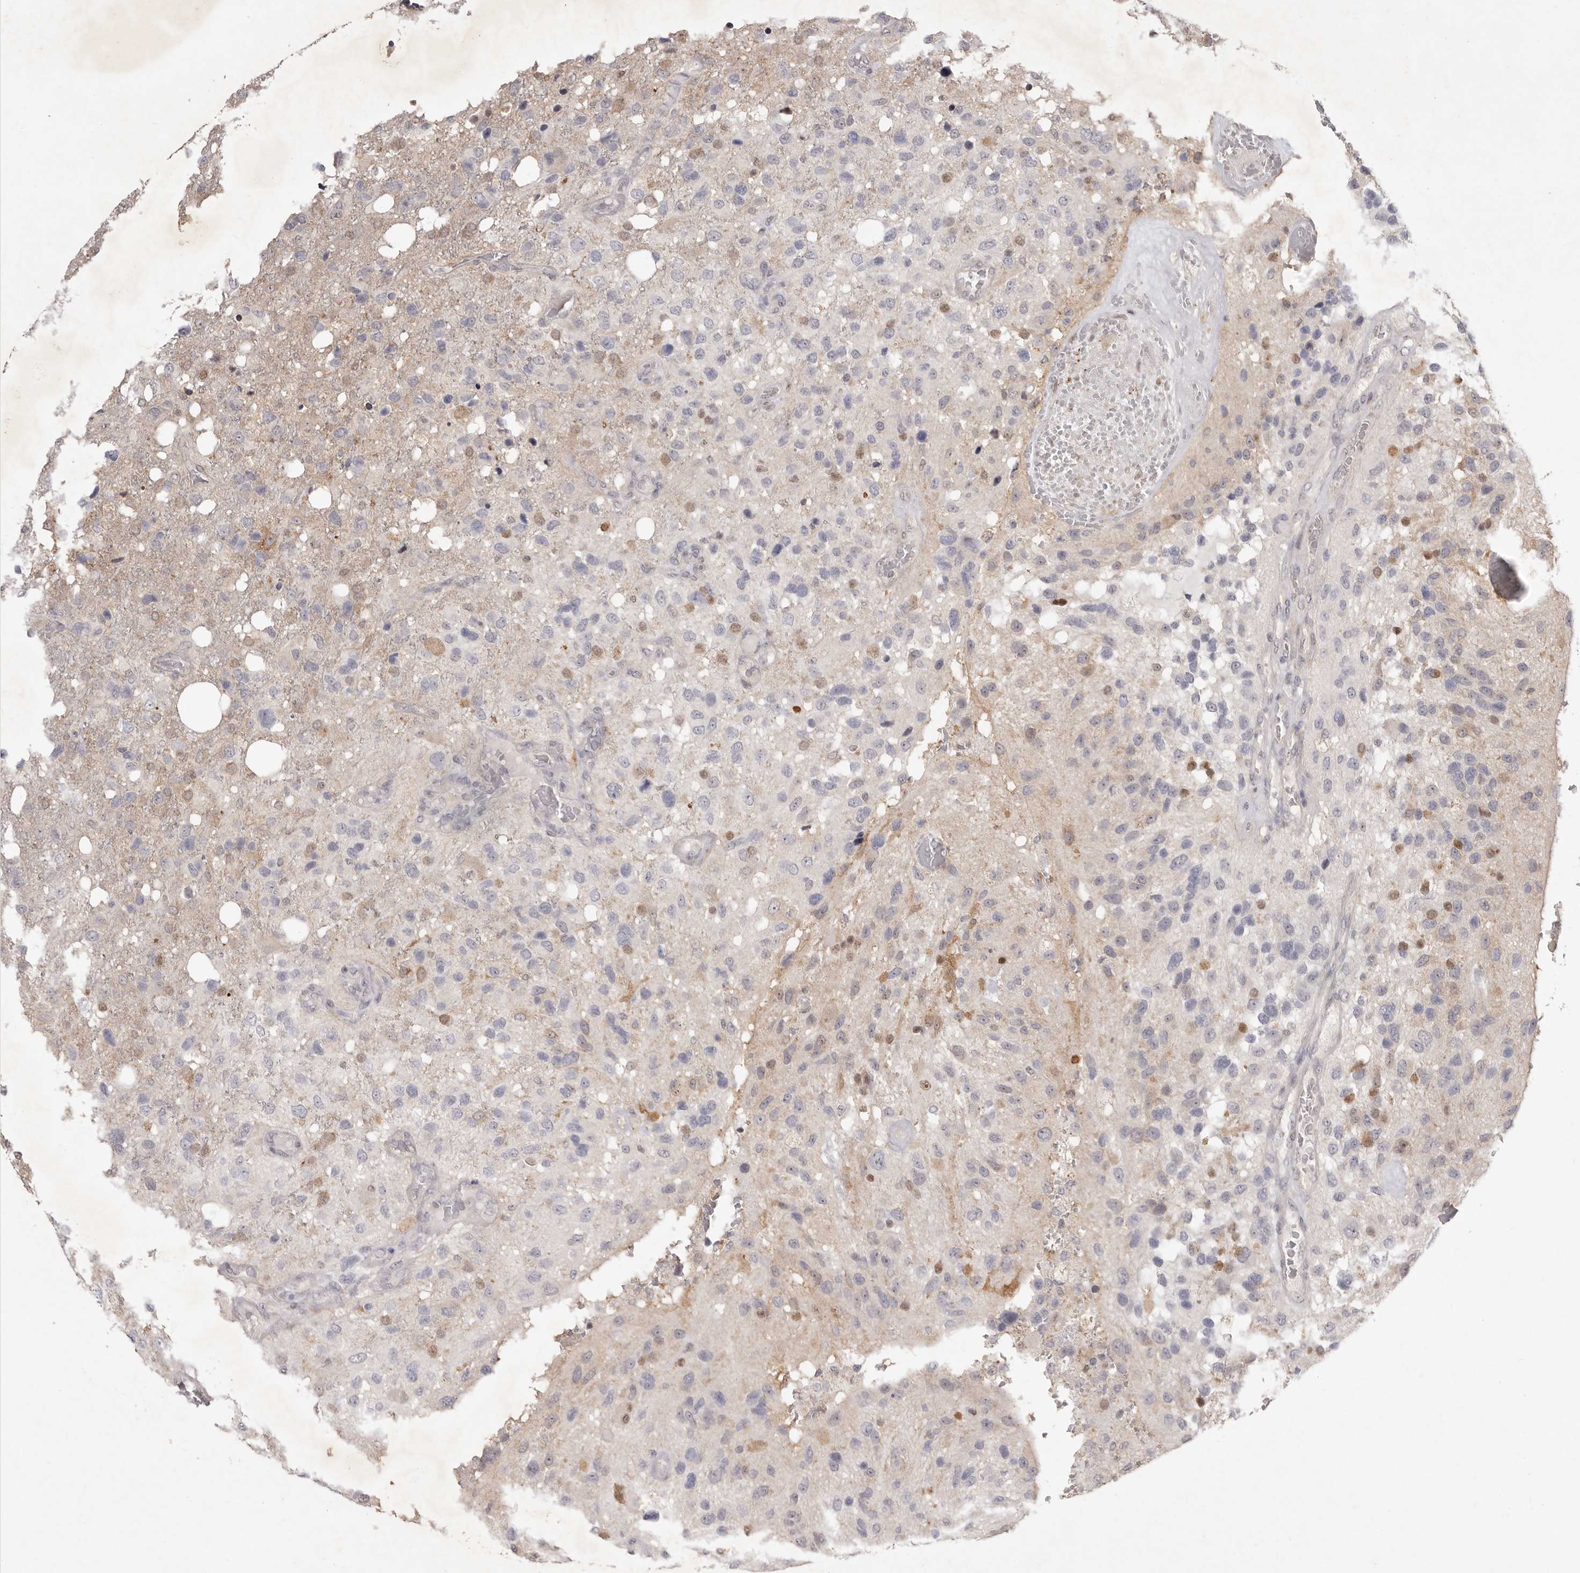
{"staining": {"intensity": "weak", "quantity": "<25%", "location": "cytoplasmic/membranous,nuclear"}, "tissue": "glioma", "cell_type": "Tumor cells", "image_type": "cancer", "snomed": [{"axis": "morphology", "description": "Glioma, malignant, High grade"}, {"axis": "topography", "description": "Brain"}], "caption": "The immunohistochemistry image has no significant expression in tumor cells of glioma tissue.", "gene": "TADA1", "patient": {"sex": "female", "age": 58}}